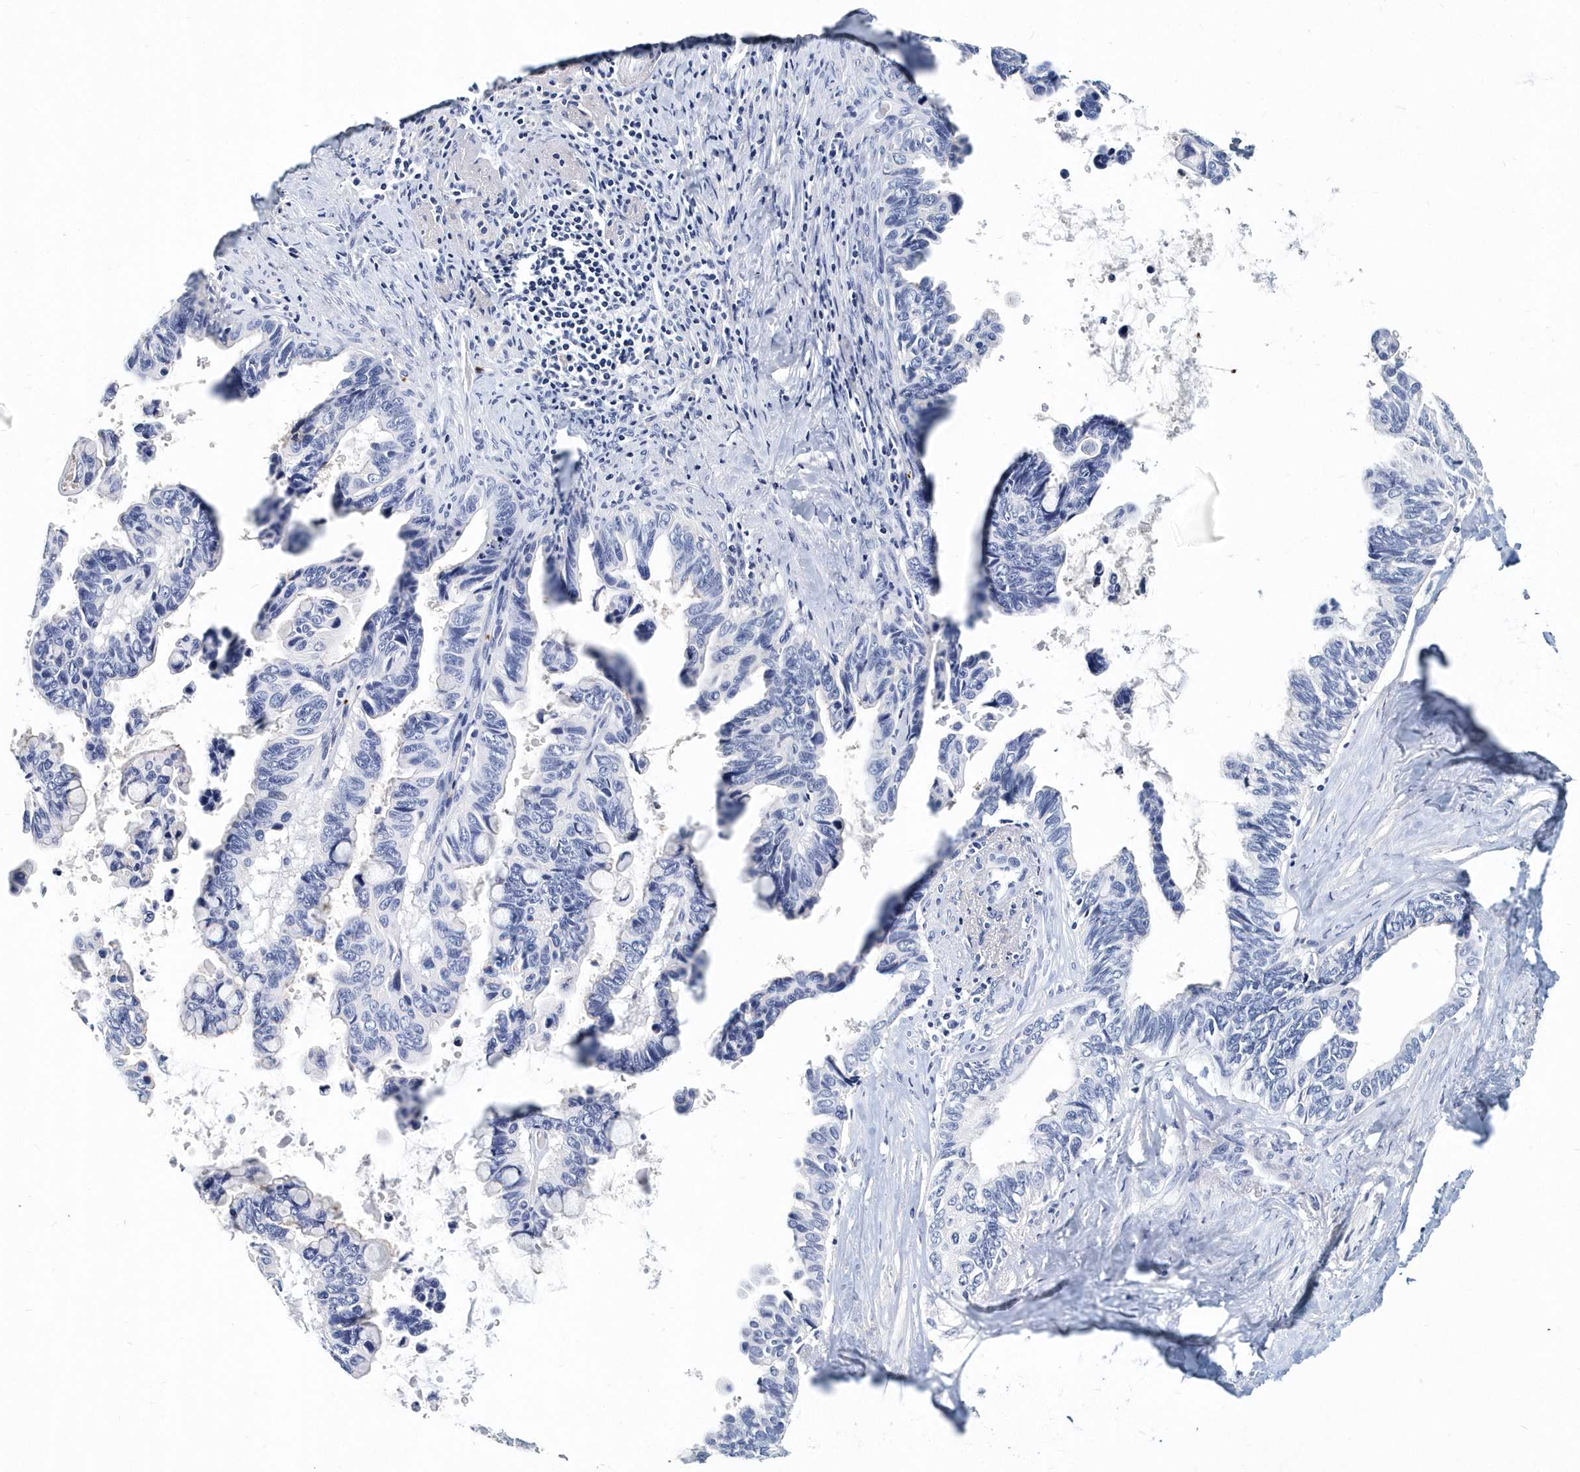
{"staining": {"intensity": "negative", "quantity": "none", "location": "none"}, "tissue": "pancreatic cancer", "cell_type": "Tumor cells", "image_type": "cancer", "snomed": [{"axis": "morphology", "description": "Adenocarcinoma, NOS"}, {"axis": "topography", "description": "Pancreas"}], "caption": "Protein analysis of adenocarcinoma (pancreatic) displays no significant staining in tumor cells.", "gene": "ITGA2B", "patient": {"sex": "female", "age": 72}}